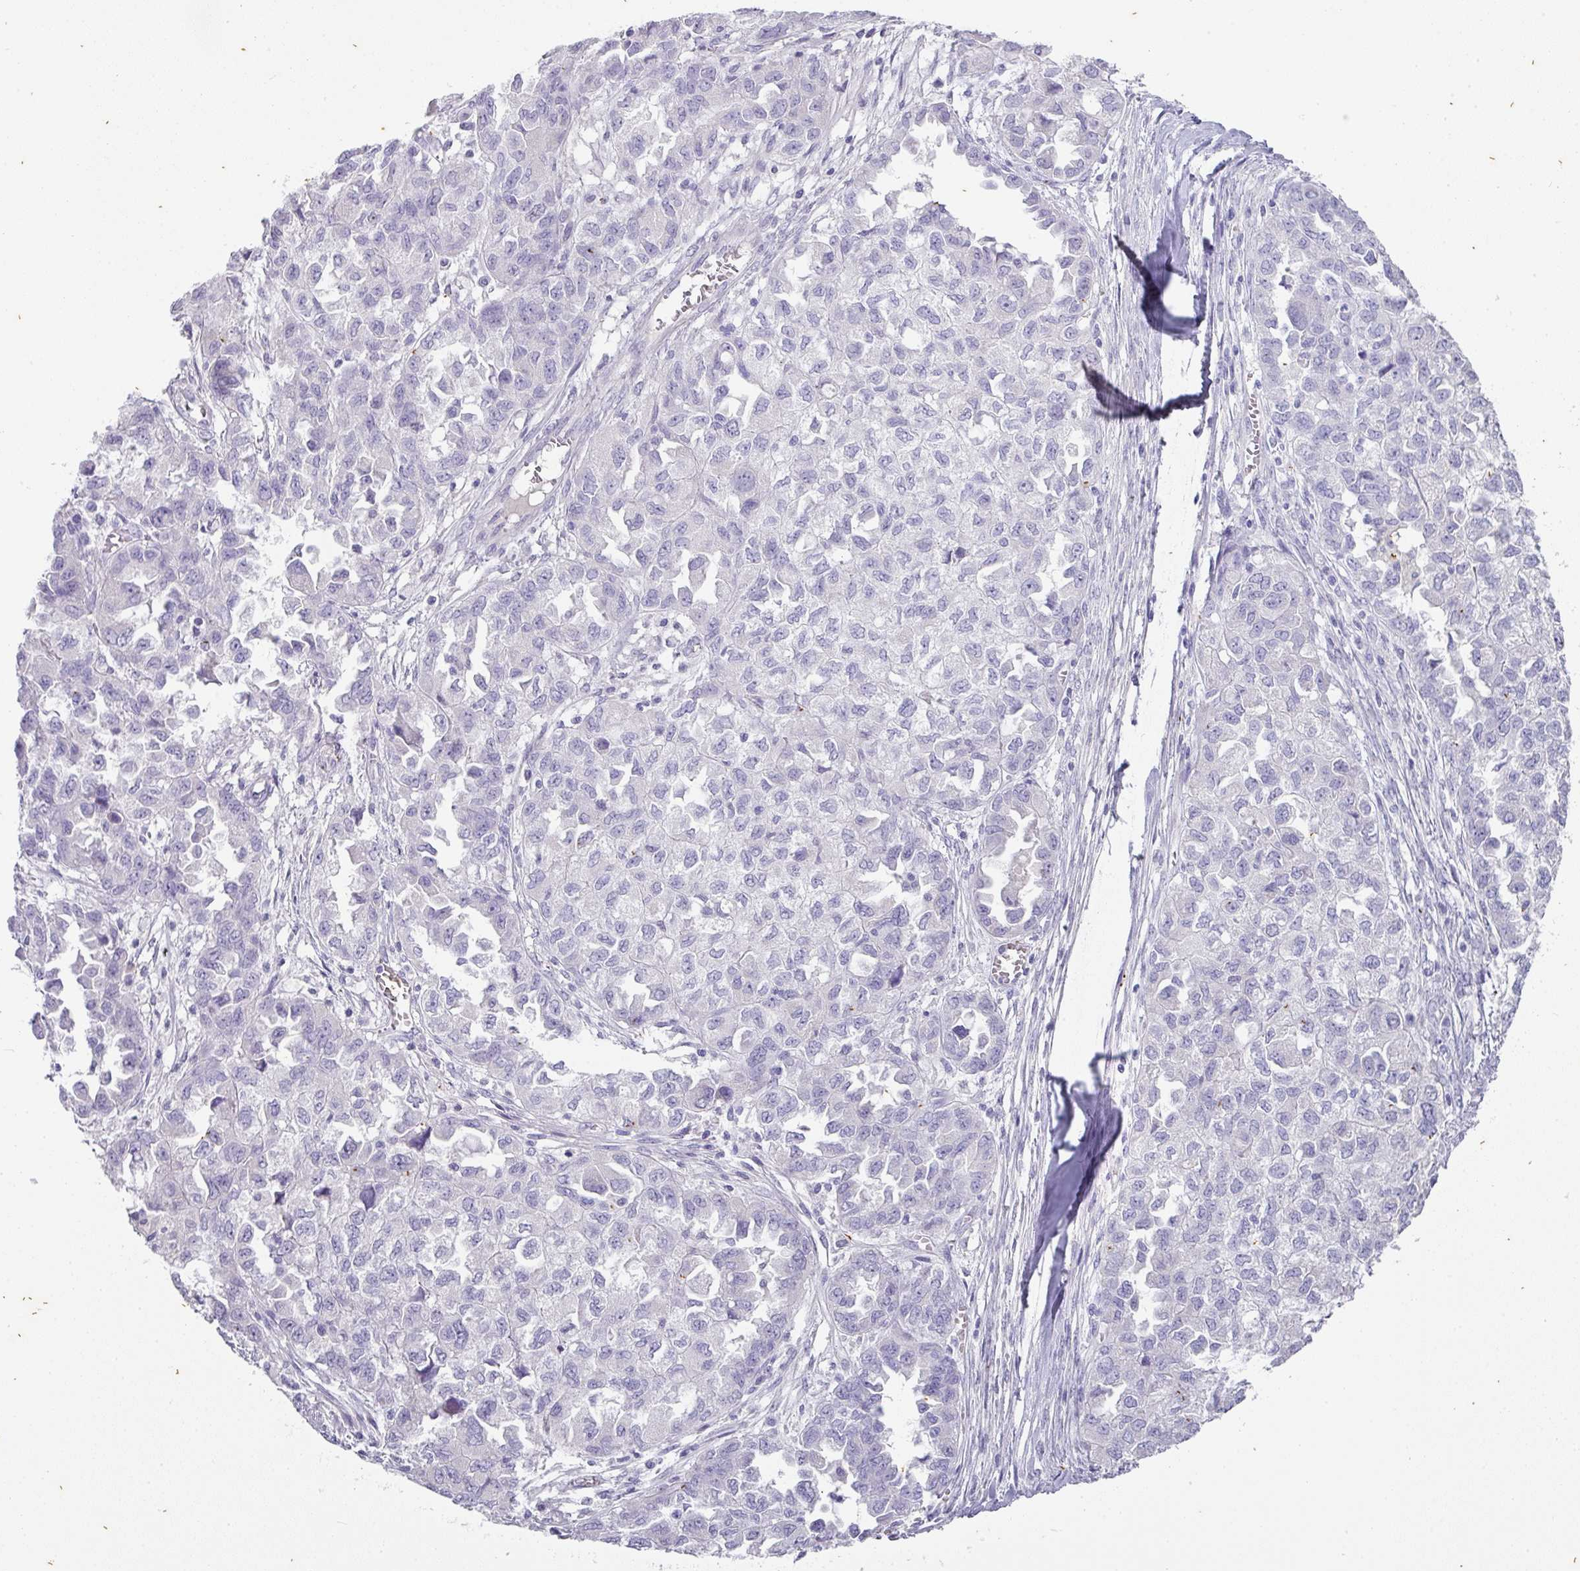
{"staining": {"intensity": "negative", "quantity": "none", "location": "none"}, "tissue": "ovarian cancer", "cell_type": "Tumor cells", "image_type": "cancer", "snomed": [{"axis": "morphology", "description": "Cystadenocarcinoma, serous, NOS"}, {"axis": "topography", "description": "Ovary"}], "caption": "An IHC photomicrograph of ovarian serous cystadenocarcinoma is shown. There is no staining in tumor cells of ovarian serous cystadenocarcinoma.", "gene": "OR52N1", "patient": {"sex": "female", "age": 84}}